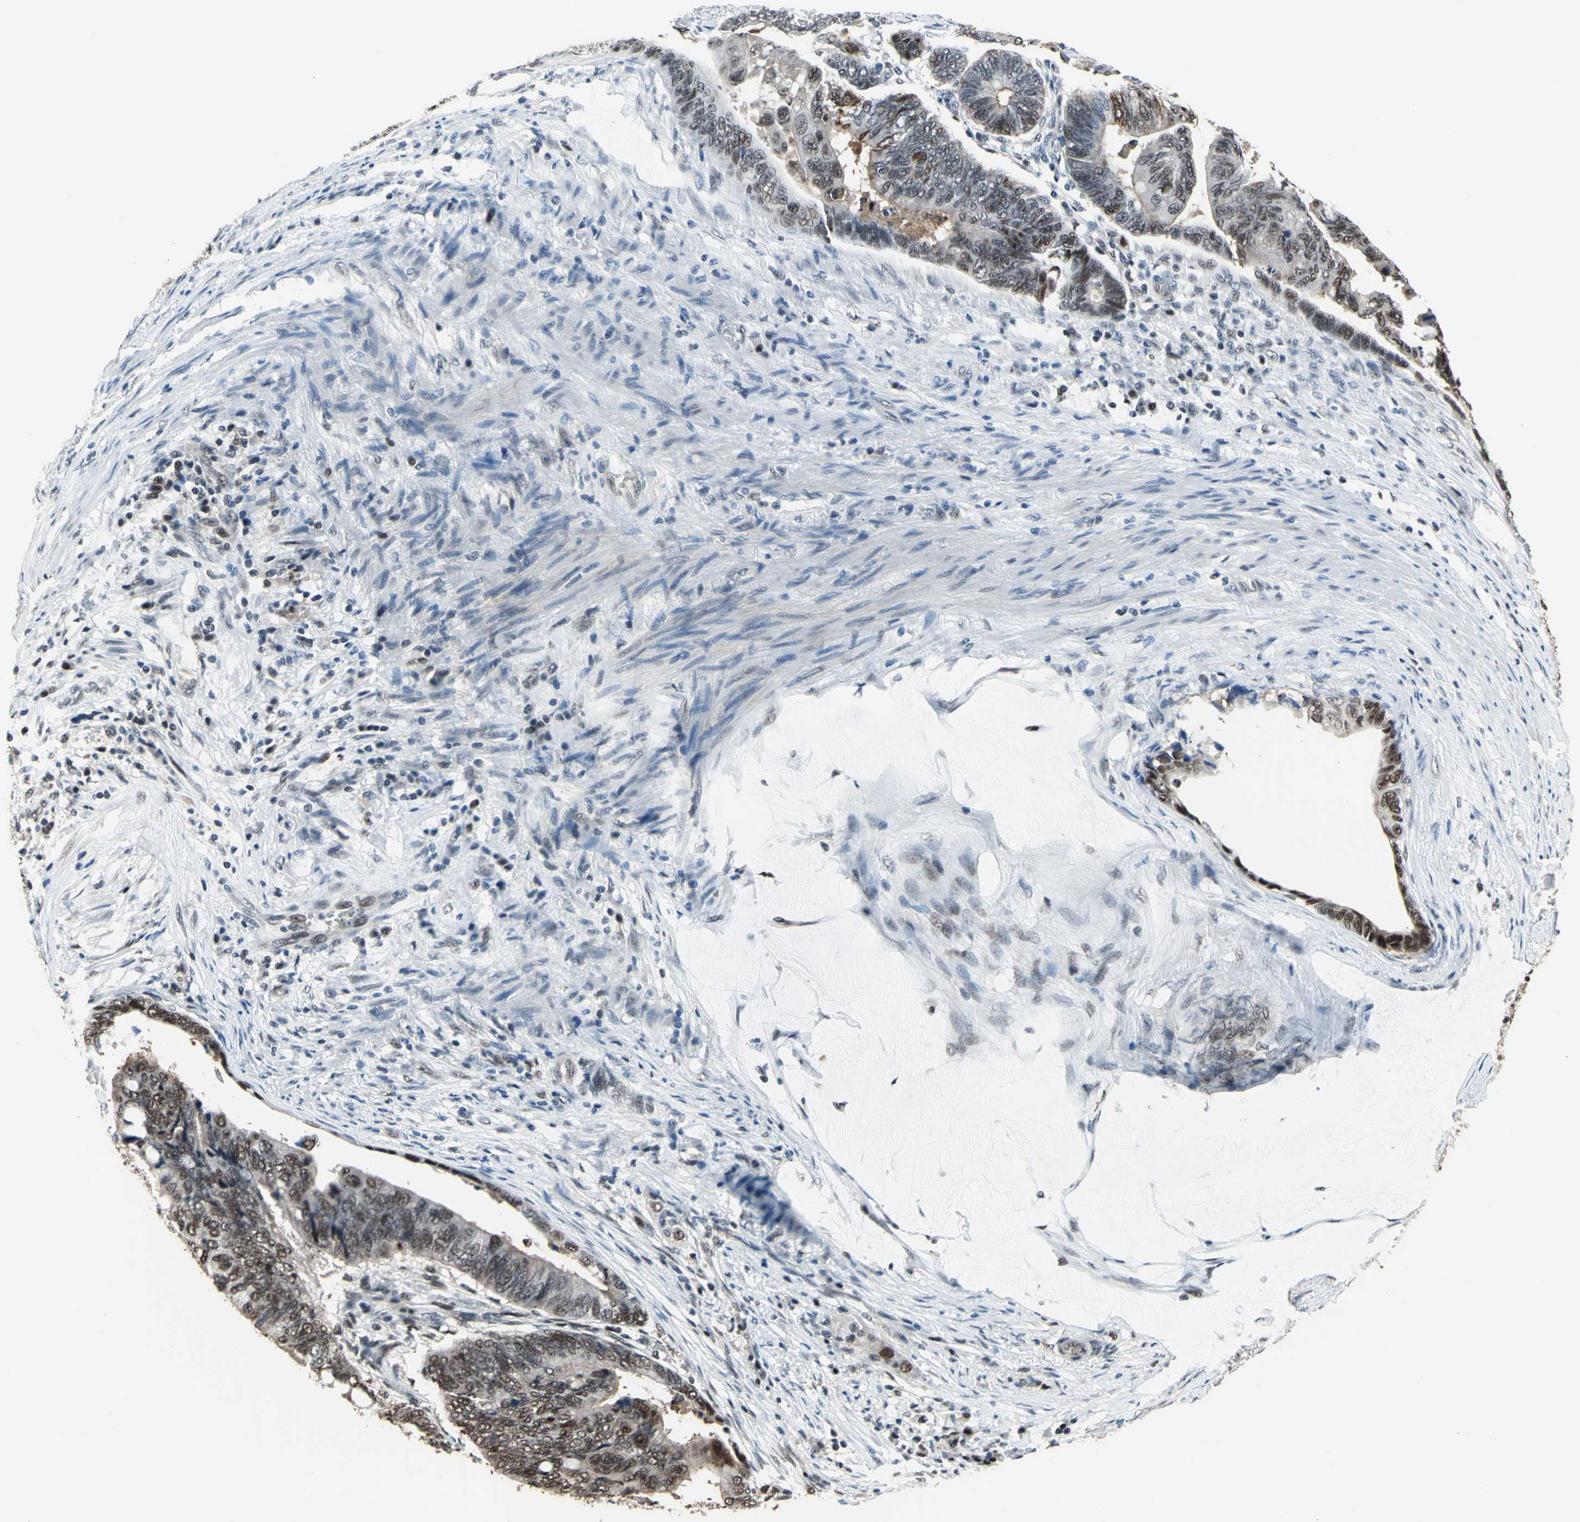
{"staining": {"intensity": "moderate", "quantity": "25%-75%", "location": "nuclear"}, "tissue": "colorectal cancer", "cell_type": "Tumor cells", "image_type": "cancer", "snomed": [{"axis": "morphology", "description": "Normal tissue, NOS"}, {"axis": "morphology", "description": "Adenocarcinoma, NOS"}, {"axis": "topography", "description": "Rectum"}, {"axis": "topography", "description": "Peripheral nerve tissue"}], "caption": "A photomicrograph showing moderate nuclear expression in about 25%-75% of tumor cells in colorectal cancer, as visualized by brown immunohistochemical staining.", "gene": "MIS18BP1", "patient": {"sex": "male", "age": 92}}